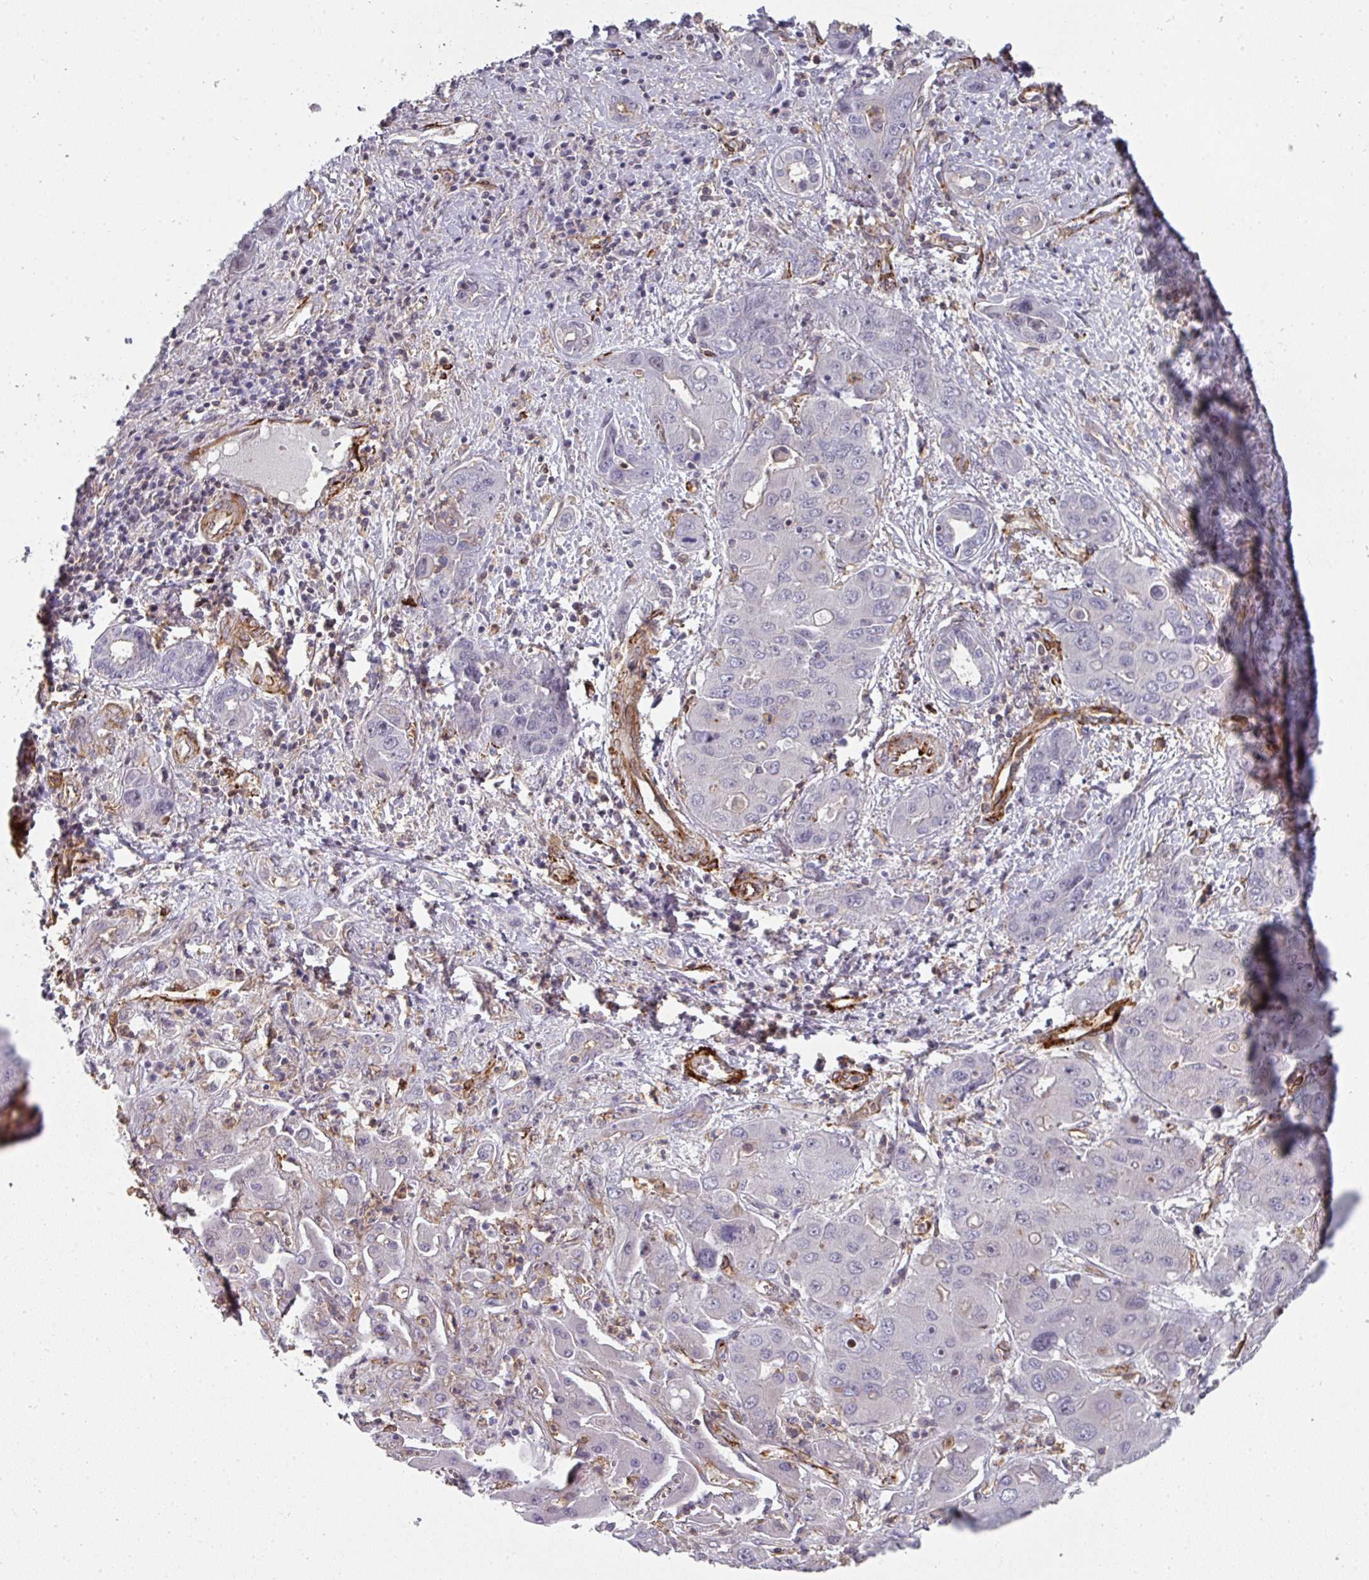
{"staining": {"intensity": "negative", "quantity": "none", "location": "none"}, "tissue": "liver cancer", "cell_type": "Tumor cells", "image_type": "cancer", "snomed": [{"axis": "morphology", "description": "Cholangiocarcinoma"}, {"axis": "topography", "description": "Liver"}], "caption": "High magnification brightfield microscopy of liver cancer (cholangiocarcinoma) stained with DAB (brown) and counterstained with hematoxylin (blue): tumor cells show no significant expression.", "gene": "BEND5", "patient": {"sex": "male", "age": 67}}